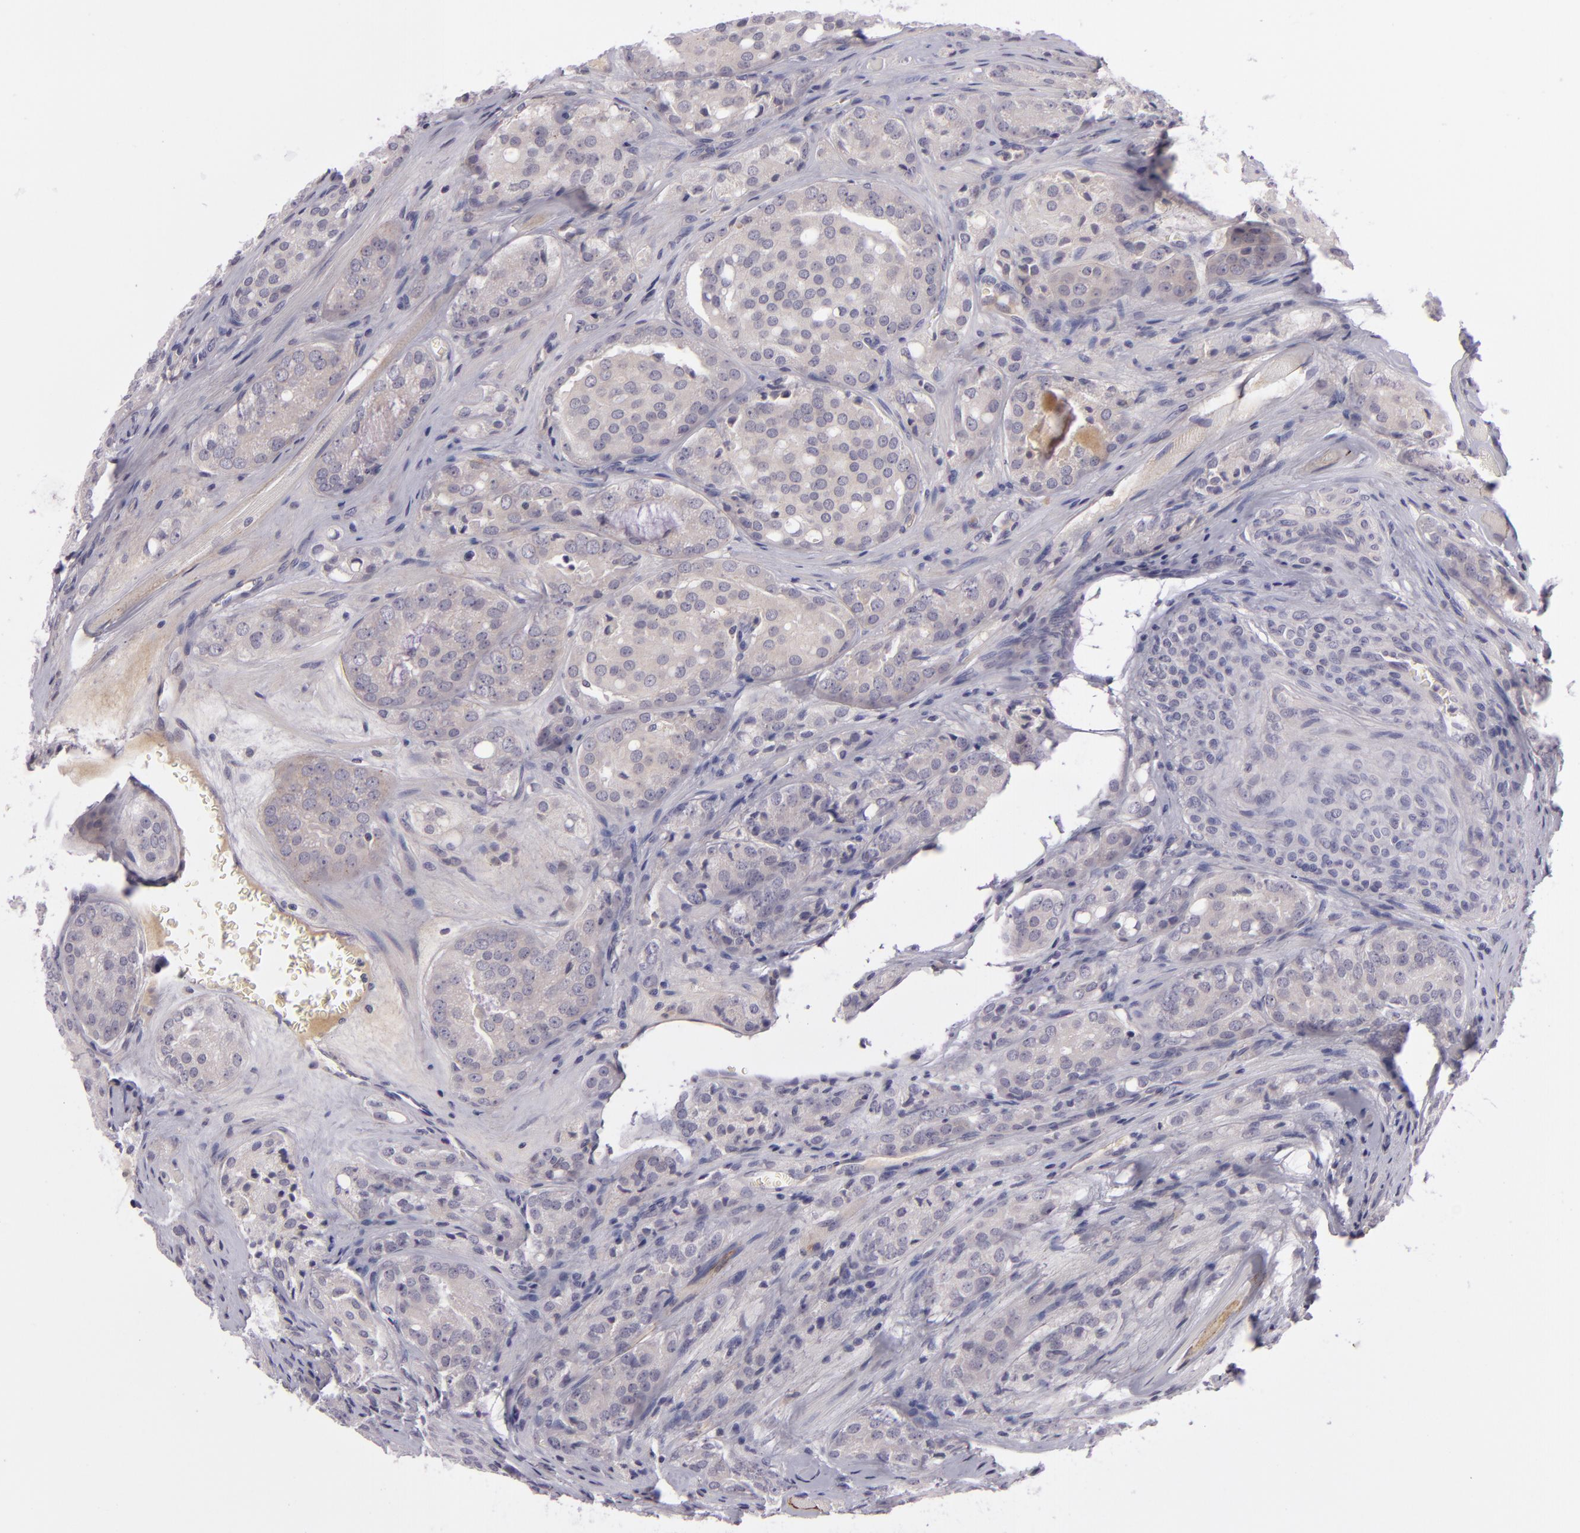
{"staining": {"intensity": "weak", "quantity": ">75%", "location": "cytoplasmic/membranous"}, "tissue": "prostate cancer", "cell_type": "Tumor cells", "image_type": "cancer", "snomed": [{"axis": "morphology", "description": "Adenocarcinoma, Medium grade"}, {"axis": "topography", "description": "Prostate"}], "caption": "Brown immunohistochemical staining in prostate adenocarcinoma (medium-grade) exhibits weak cytoplasmic/membranous expression in approximately >75% of tumor cells.", "gene": "DAG1", "patient": {"sex": "male", "age": 60}}